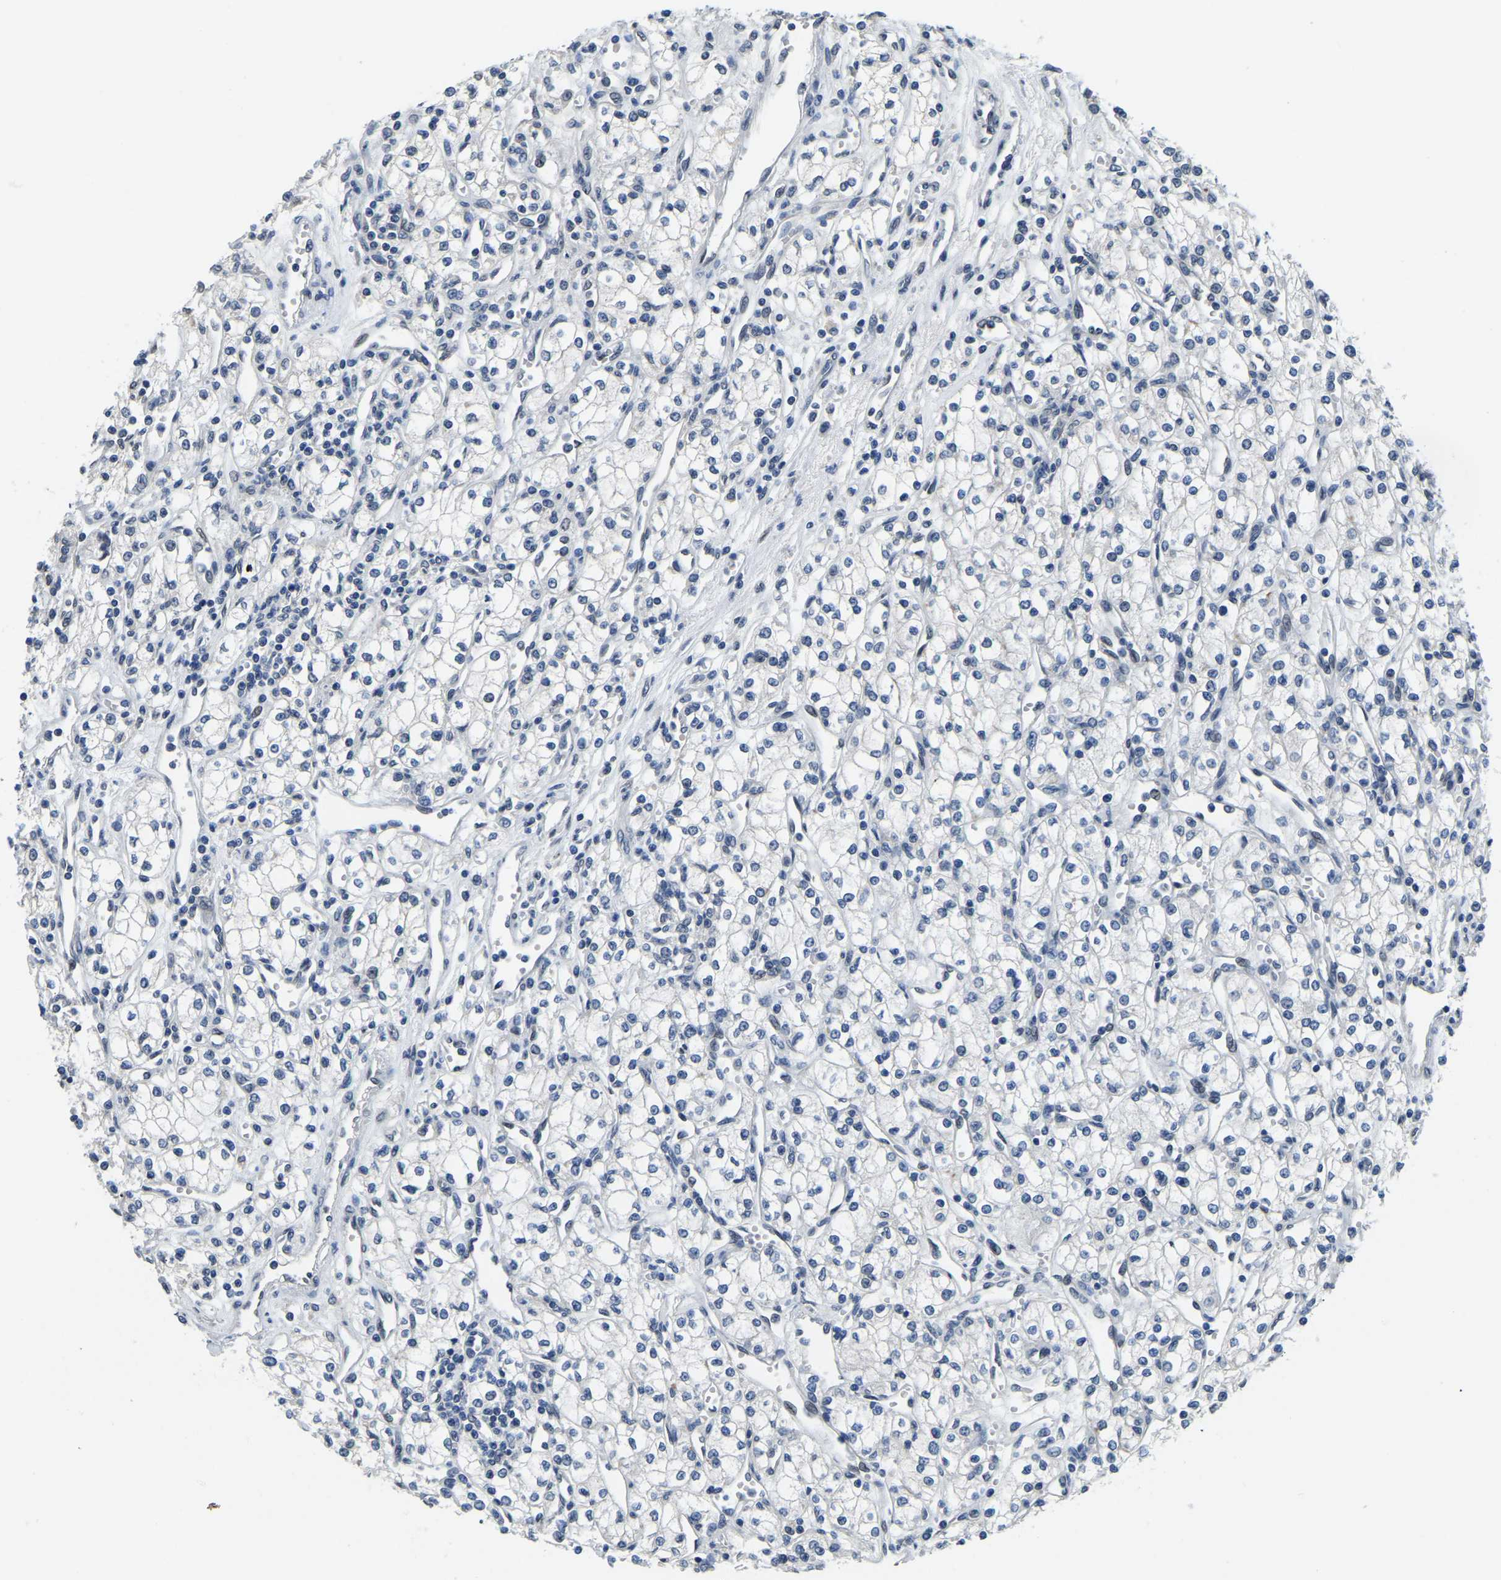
{"staining": {"intensity": "negative", "quantity": "none", "location": "none"}, "tissue": "renal cancer", "cell_type": "Tumor cells", "image_type": "cancer", "snomed": [{"axis": "morphology", "description": "Adenocarcinoma, NOS"}, {"axis": "topography", "description": "Kidney"}], "caption": "High power microscopy histopathology image of an IHC photomicrograph of renal cancer, revealing no significant expression in tumor cells.", "gene": "RANBP2", "patient": {"sex": "male", "age": 59}}